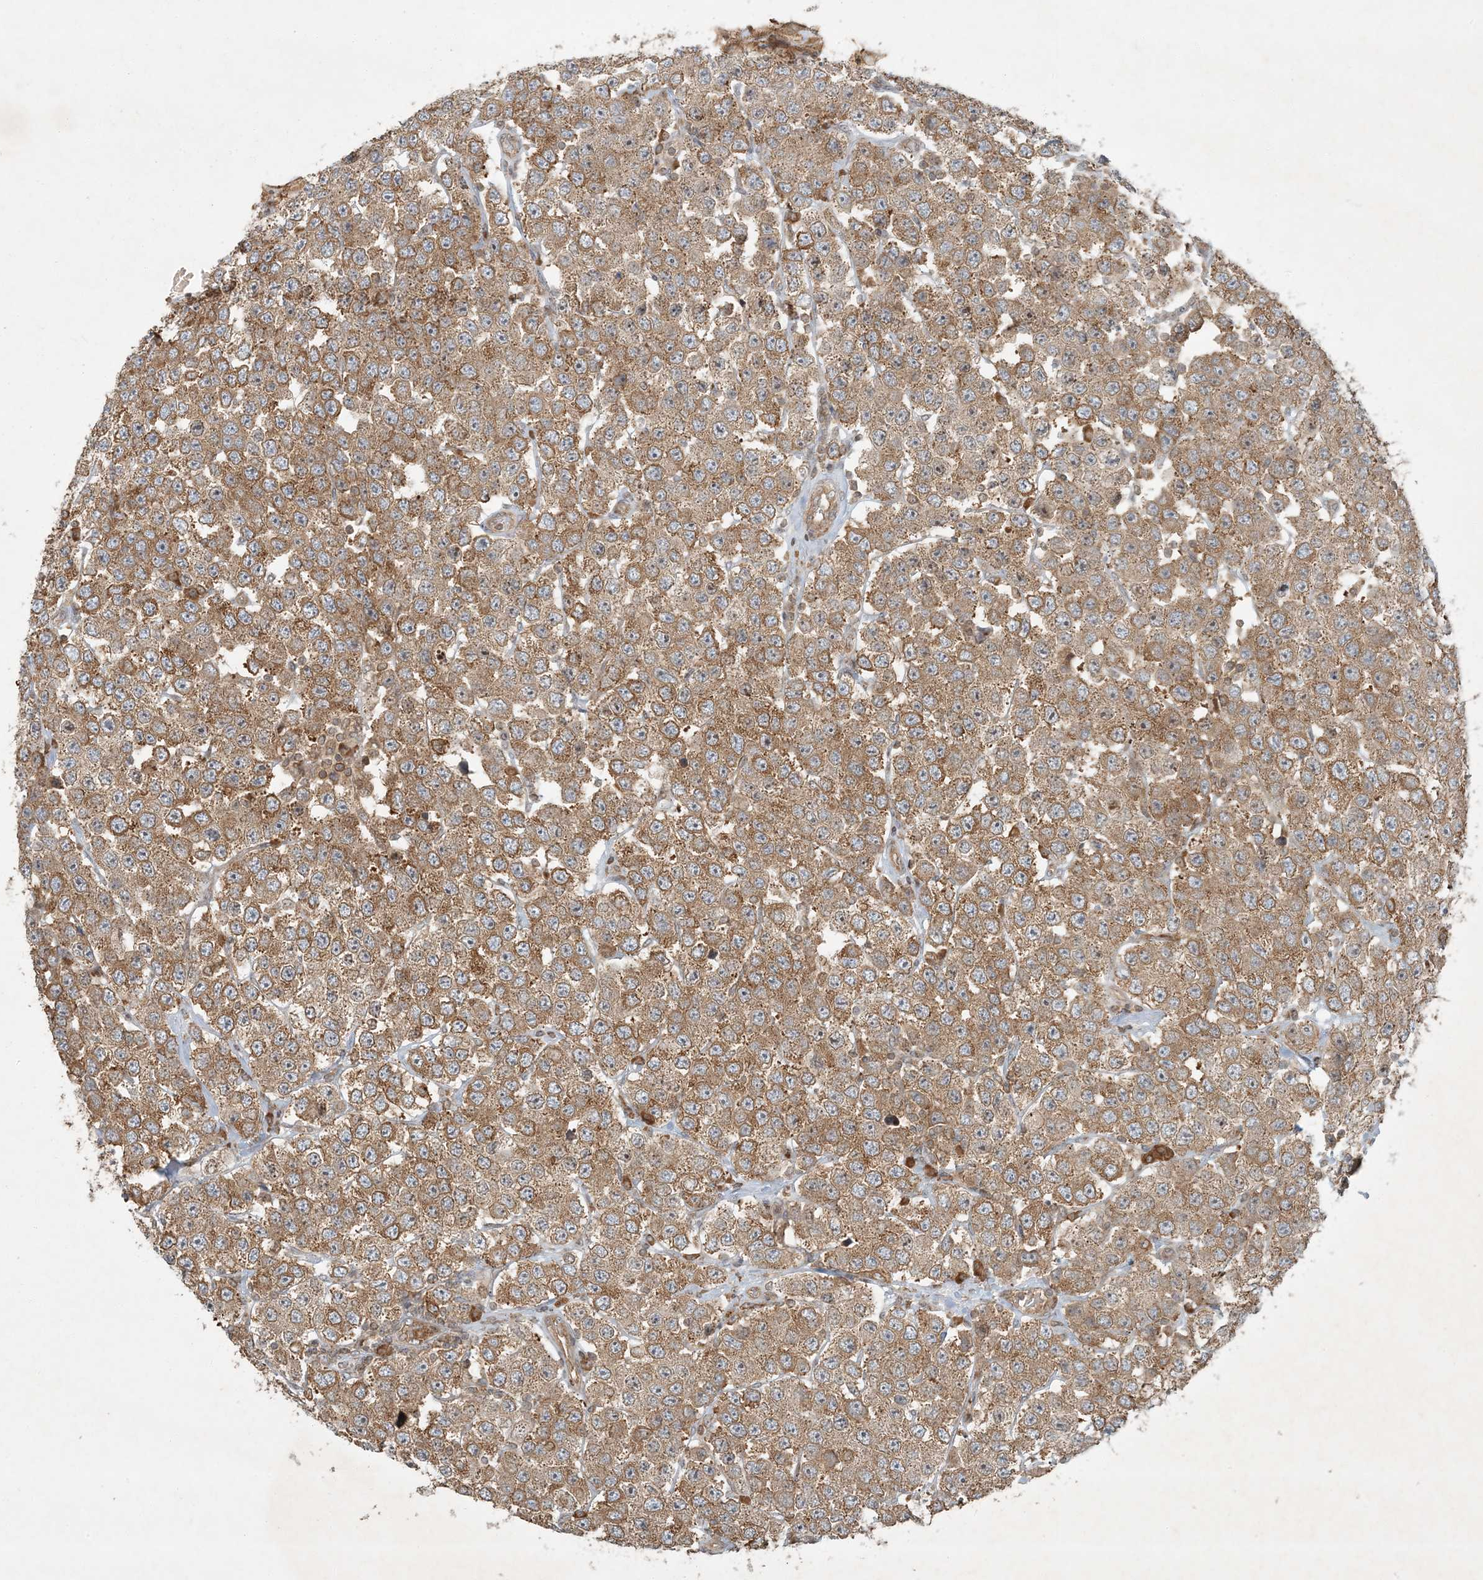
{"staining": {"intensity": "moderate", "quantity": ">75%", "location": "cytoplasmic/membranous"}, "tissue": "testis cancer", "cell_type": "Tumor cells", "image_type": "cancer", "snomed": [{"axis": "morphology", "description": "Seminoma, NOS"}, {"axis": "topography", "description": "Testis"}], "caption": "Immunohistochemical staining of seminoma (testis) shows moderate cytoplasmic/membranous protein staining in about >75% of tumor cells.", "gene": "COMMD8", "patient": {"sex": "male", "age": 28}}